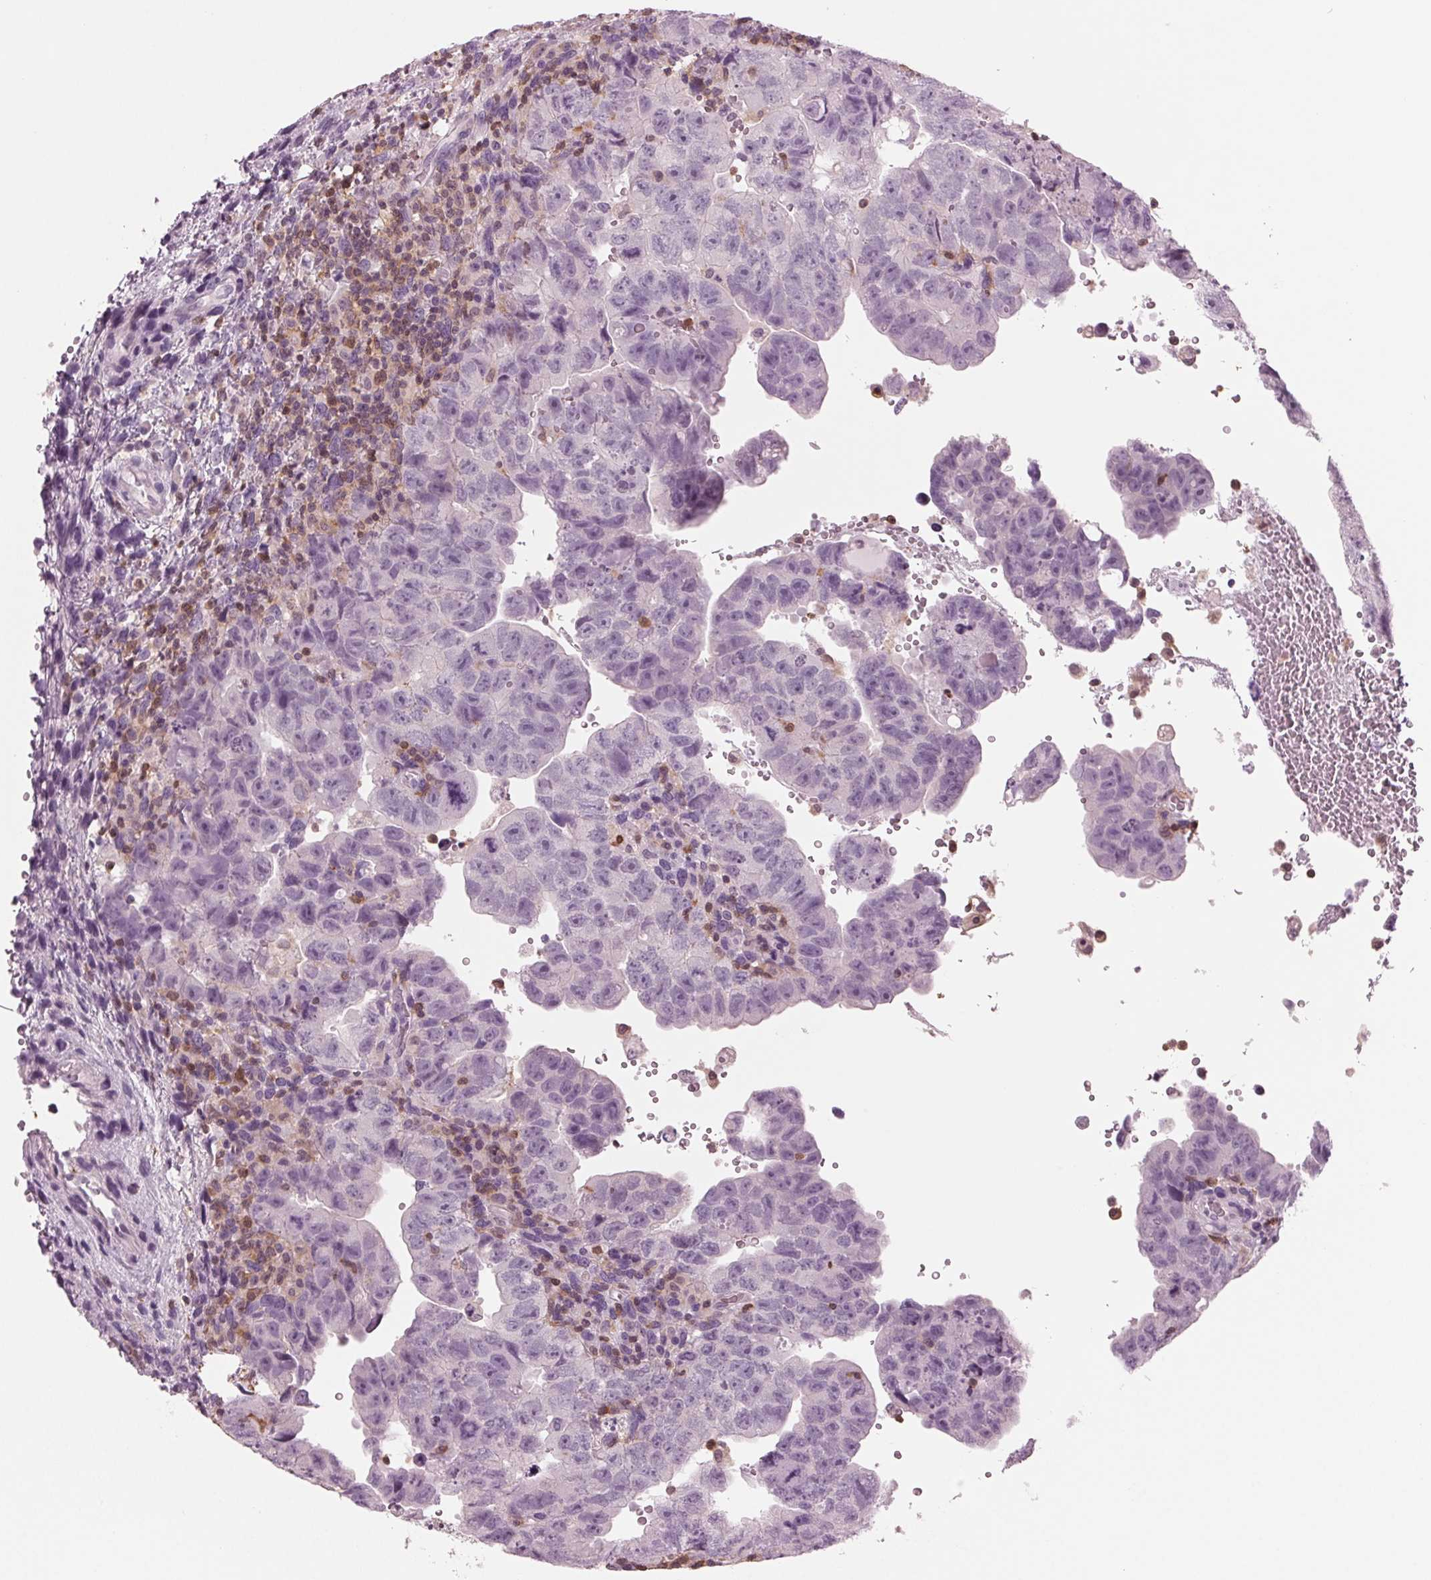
{"staining": {"intensity": "negative", "quantity": "none", "location": "none"}, "tissue": "testis cancer", "cell_type": "Tumor cells", "image_type": "cancer", "snomed": [{"axis": "morphology", "description": "Carcinoma, Embryonal, NOS"}, {"axis": "topography", "description": "Testis"}], "caption": "Immunohistochemistry of testis cancer demonstrates no positivity in tumor cells. The staining was performed using DAB to visualize the protein expression in brown, while the nuclei were stained in blue with hematoxylin (Magnification: 20x).", "gene": "BTLA", "patient": {"sex": "male", "age": 24}}